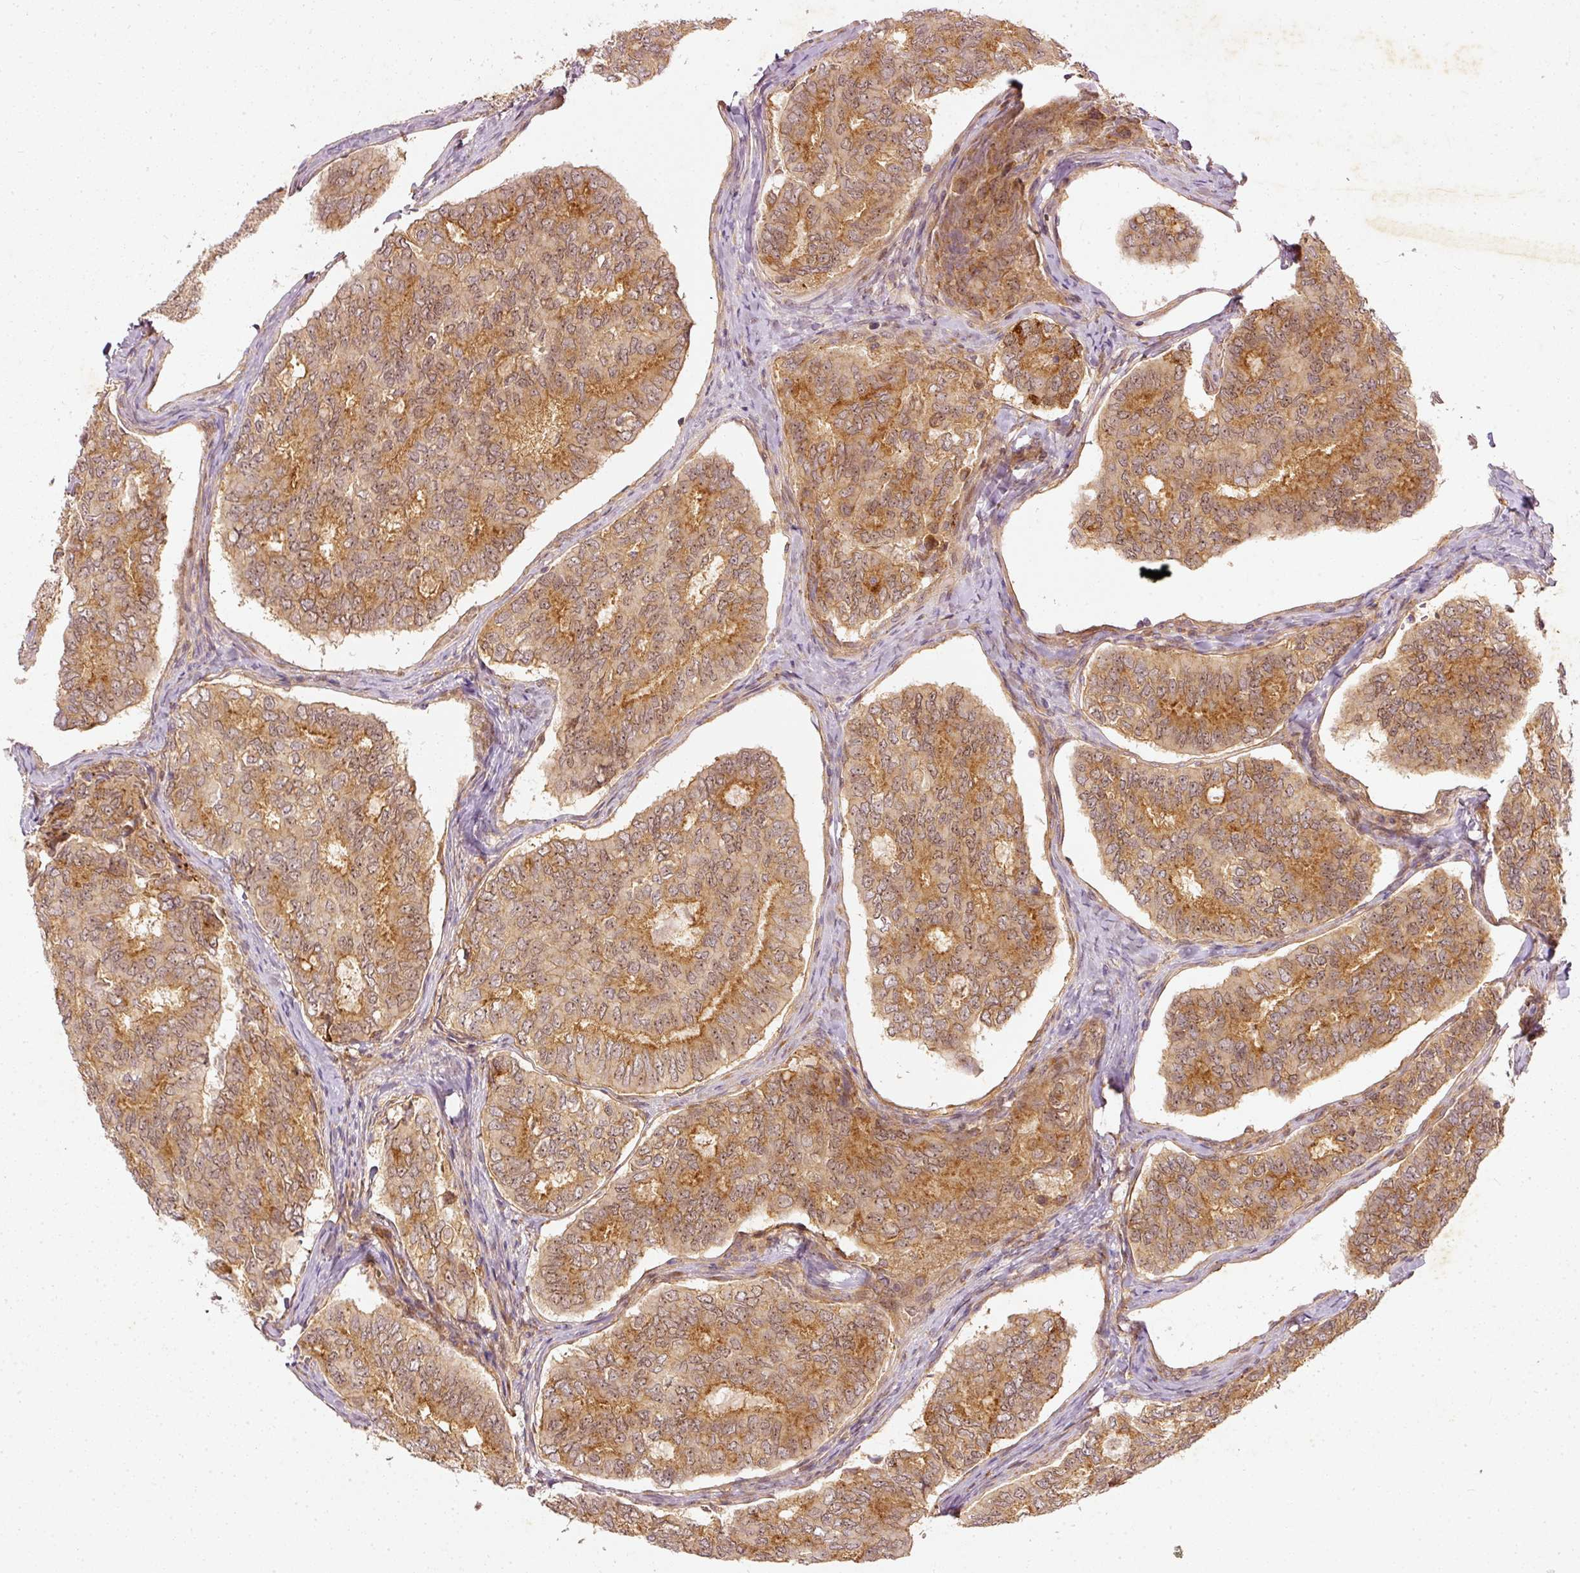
{"staining": {"intensity": "moderate", "quantity": "25%-75%", "location": "cytoplasmic/membranous,nuclear"}, "tissue": "thyroid cancer", "cell_type": "Tumor cells", "image_type": "cancer", "snomed": [{"axis": "morphology", "description": "Papillary adenocarcinoma, NOS"}, {"axis": "topography", "description": "Thyroid gland"}], "caption": "Thyroid papillary adenocarcinoma stained with DAB (3,3'-diaminobenzidine) immunohistochemistry (IHC) shows medium levels of moderate cytoplasmic/membranous and nuclear staining in about 25%-75% of tumor cells.", "gene": "ZNF580", "patient": {"sex": "female", "age": 35}}